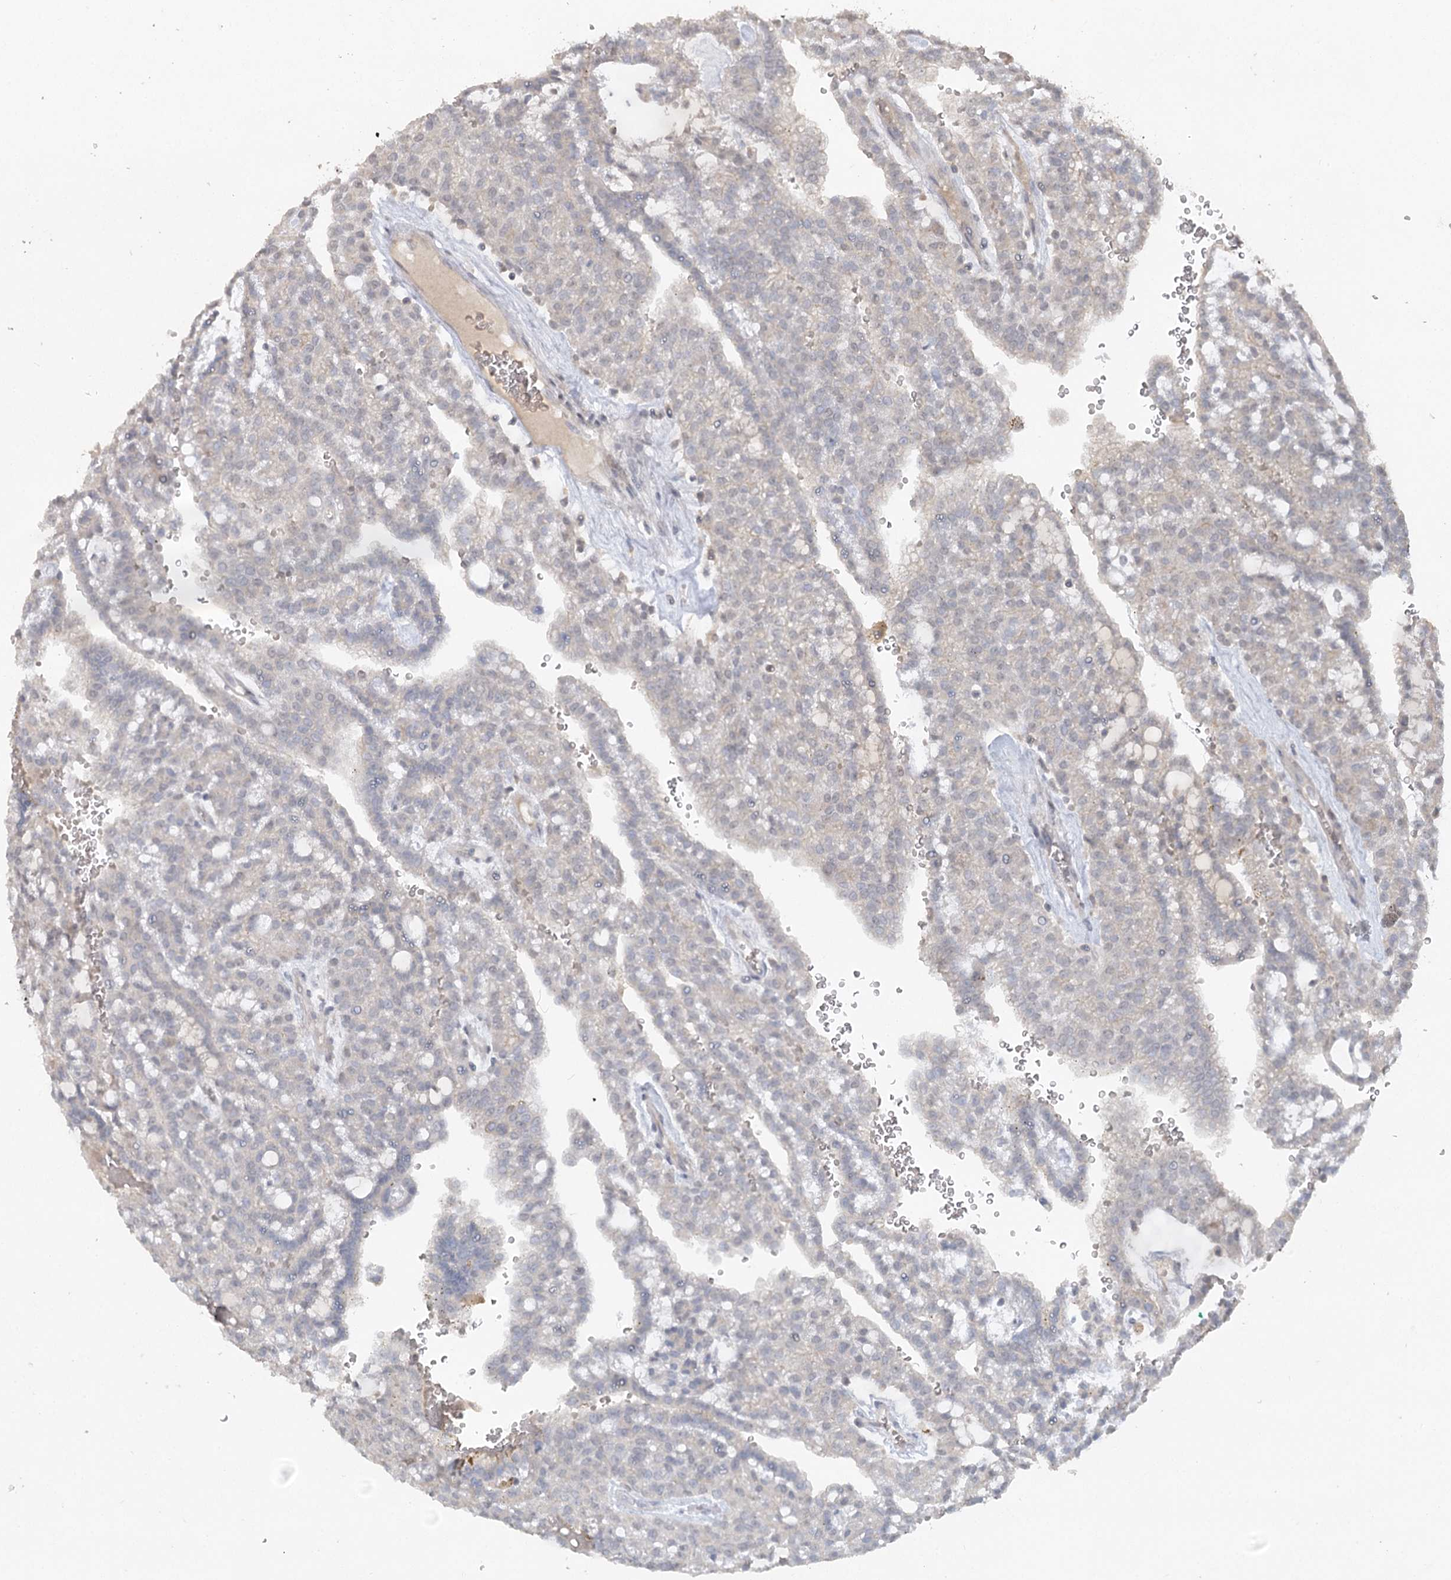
{"staining": {"intensity": "negative", "quantity": "none", "location": "none"}, "tissue": "renal cancer", "cell_type": "Tumor cells", "image_type": "cancer", "snomed": [{"axis": "morphology", "description": "Adenocarcinoma, NOS"}, {"axis": "topography", "description": "Kidney"}], "caption": "There is no significant expression in tumor cells of renal adenocarcinoma.", "gene": "TRAF3IP1", "patient": {"sex": "male", "age": 63}}